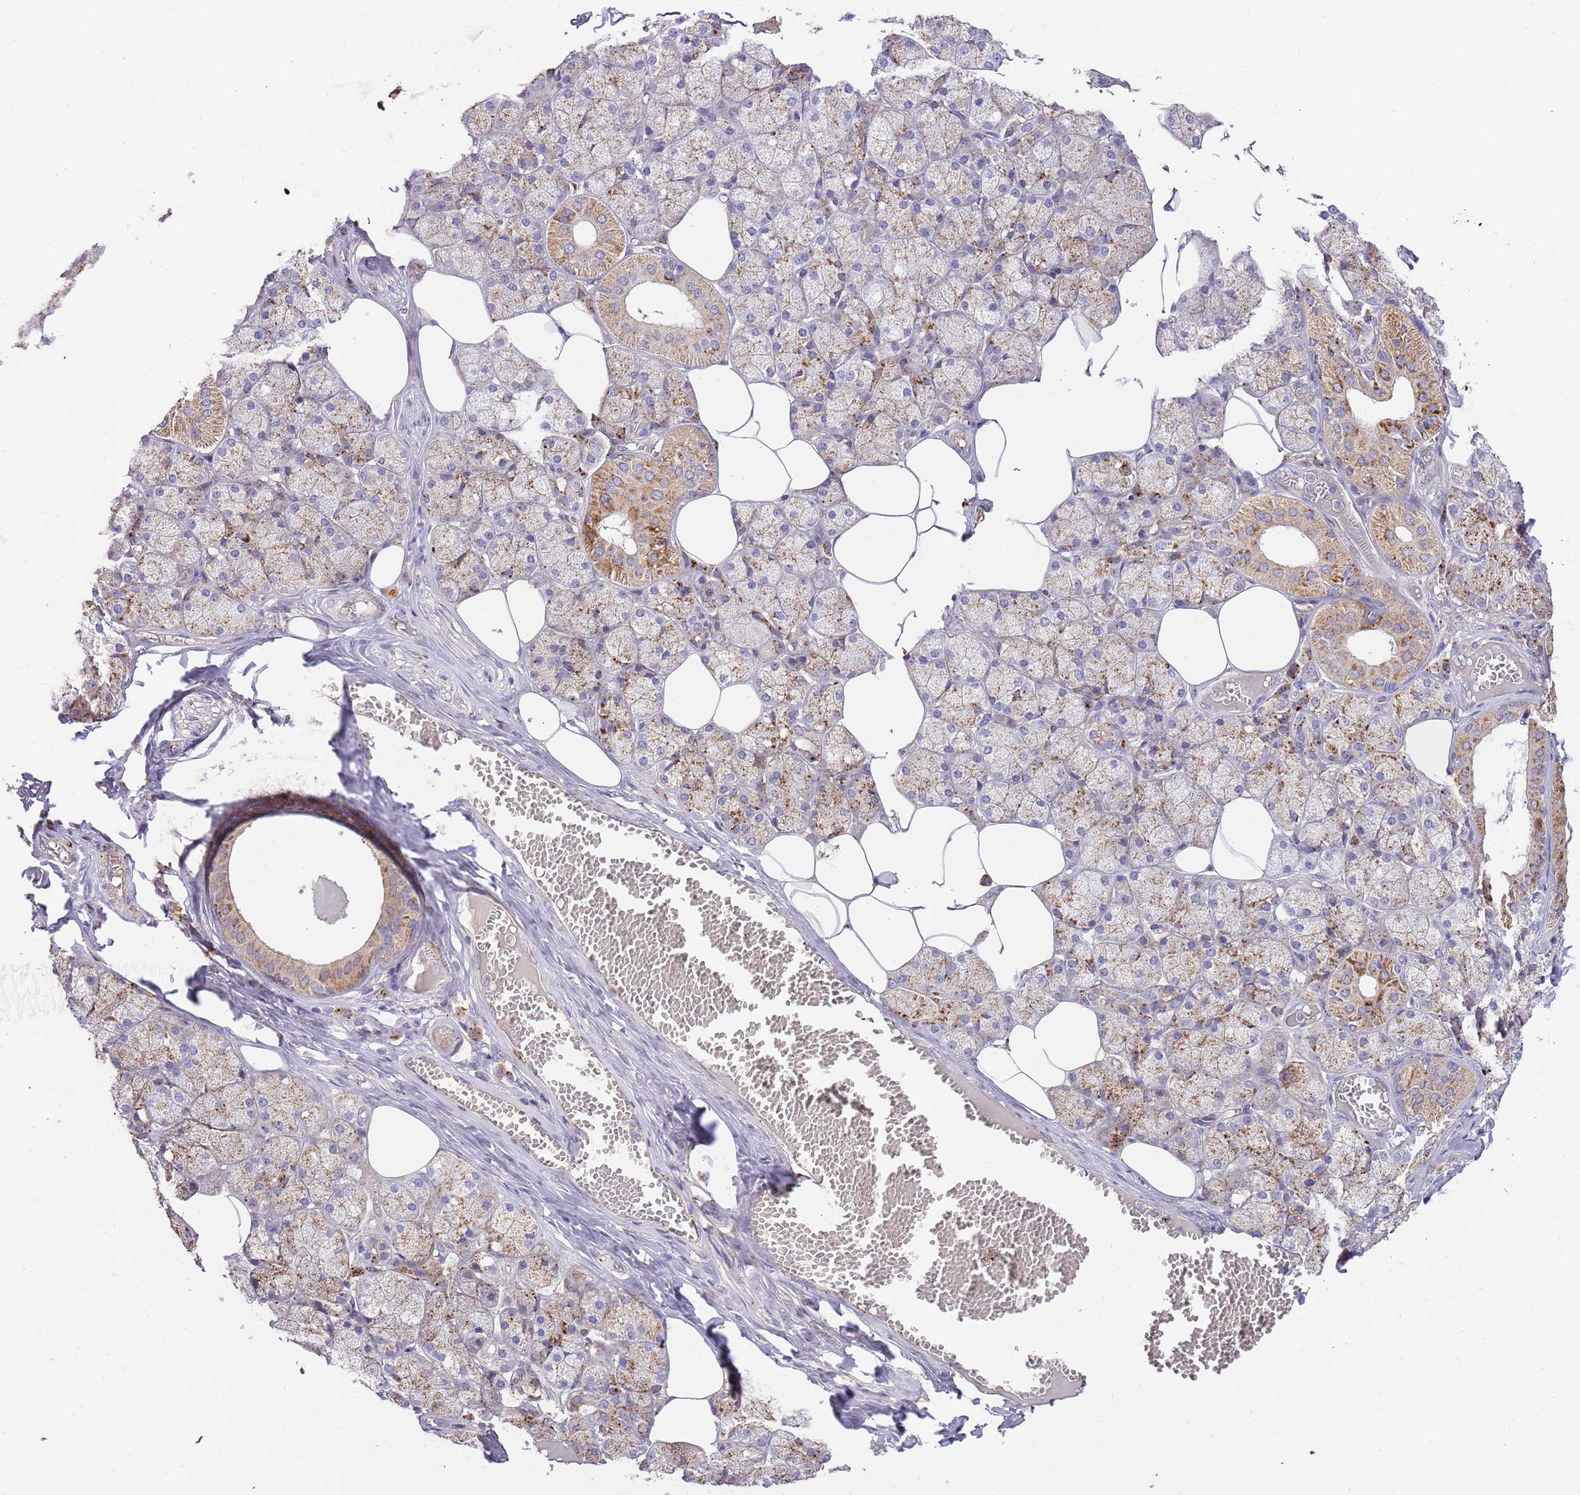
{"staining": {"intensity": "moderate", "quantity": "25%-75%", "location": "cytoplasmic/membranous"}, "tissue": "salivary gland", "cell_type": "Glandular cells", "image_type": "normal", "snomed": [{"axis": "morphology", "description": "Normal tissue, NOS"}, {"axis": "topography", "description": "Salivary gland"}], "caption": "This is an image of immunohistochemistry (IHC) staining of normal salivary gland, which shows moderate staining in the cytoplasmic/membranous of glandular cells.", "gene": "DOCK6", "patient": {"sex": "male", "age": 62}}